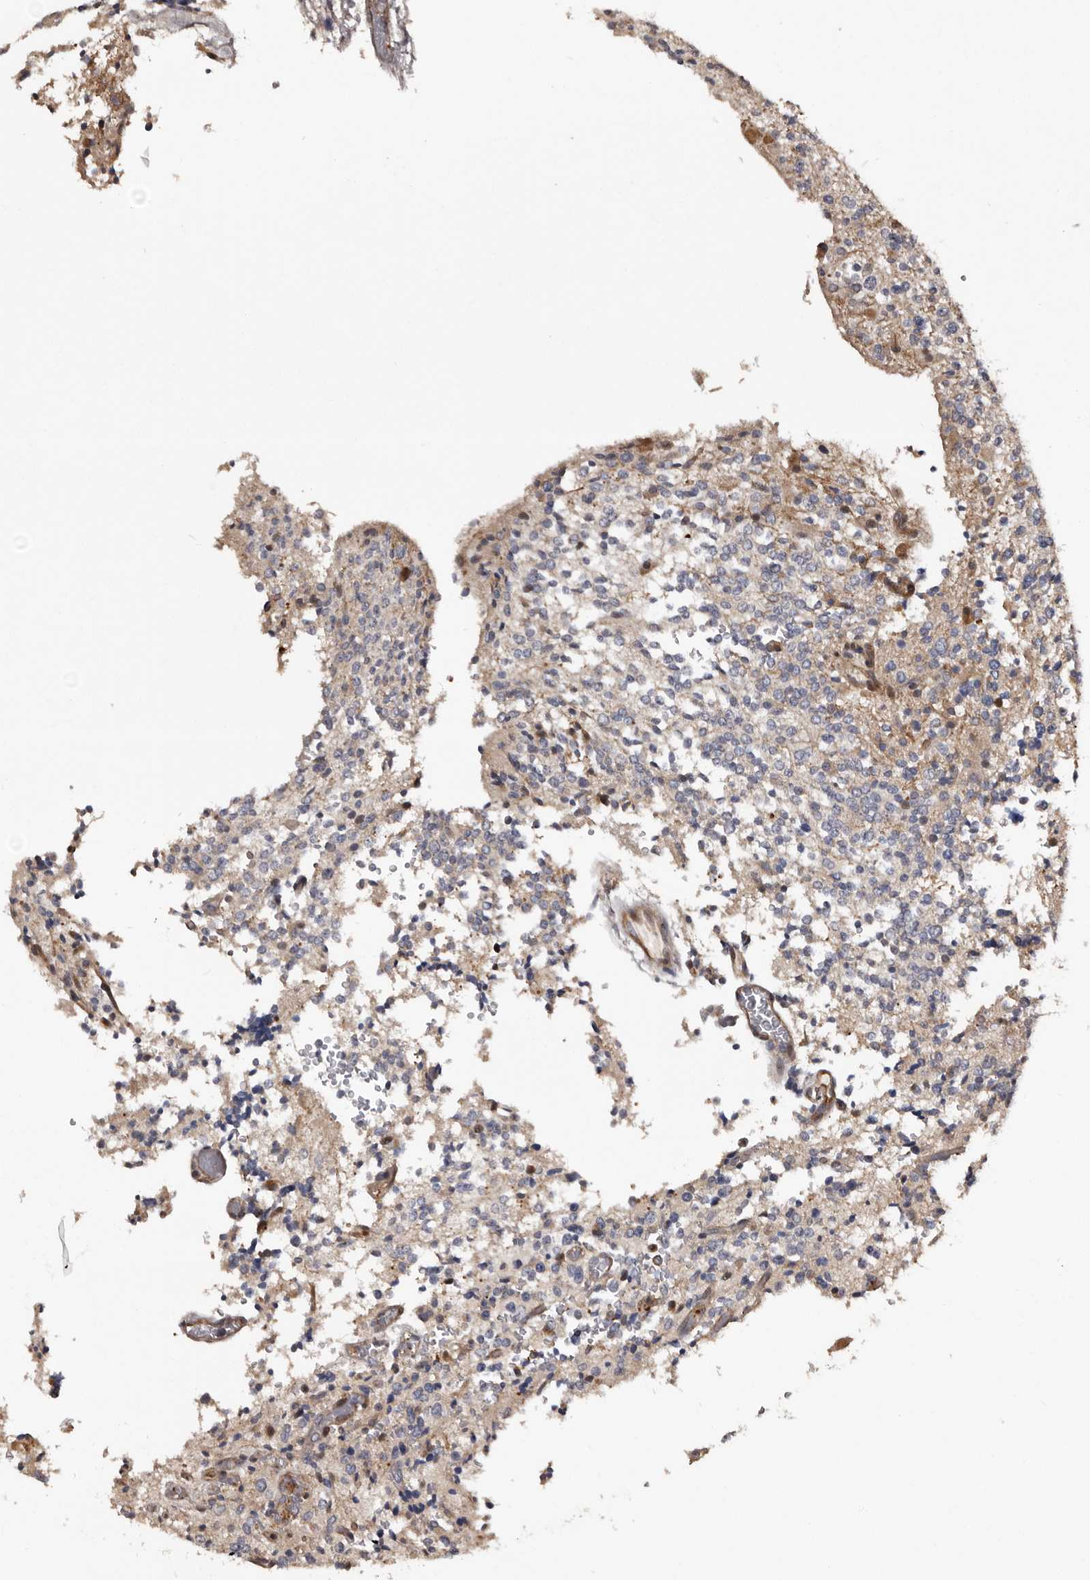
{"staining": {"intensity": "negative", "quantity": "none", "location": "none"}, "tissue": "glioma", "cell_type": "Tumor cells", "image_type": "cancer", "snomed": [{"axis": "morphology", "description": "Glioma, malignant, High grade"}, {"axis": "topography", "description": "Brain"}], "caption": "High-grade glioma (malignant) stained for a protein using immunohistochemistry shows no staining tumor cells.", "gene": "SERTAD4", "patient": {"sex": "male", "age": 34}}